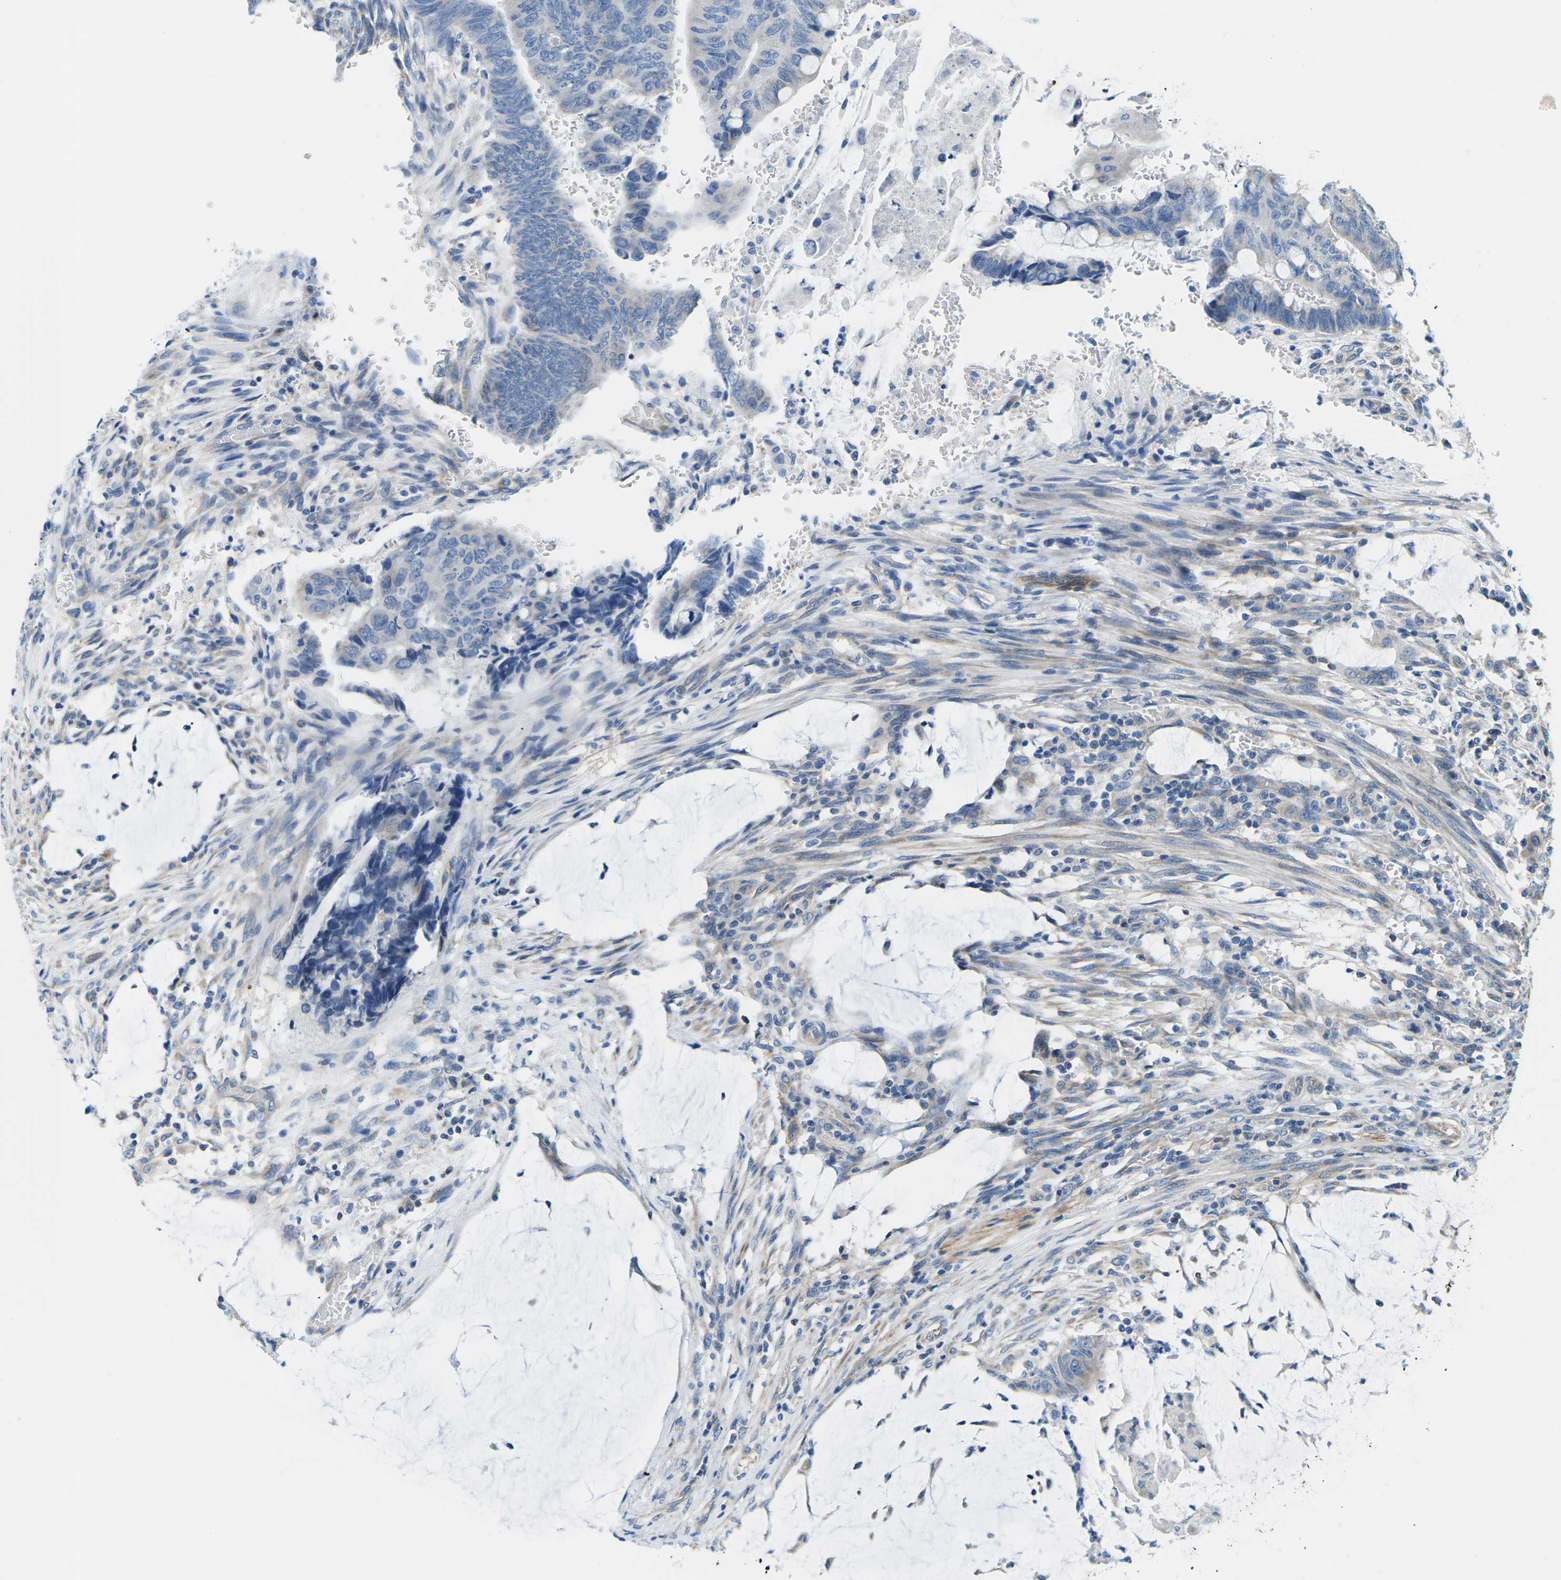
{"staining": {"intensity": "weak", "quantity": "<25%", "location": "cytoplasmic/membranous"}, "tissue": "colorectal cancer", "cell_type": "Tumor cells", "image_type": "cancer", "snomed": [{"axis": "morphology", "description": "Normal tissue, NOS"}, {"axis": "morphology", "description": "Adenocarcinoma, NOS"}, {"axis": "topography", "description": "Rectum"}], "caption": "Immunohistochemistry micrograph of neoplastic tissue: human adenocarcinoma (colorectal) stained with DAB displays no significant protein positivity in tumor cells.", "gene": "TMEFF2", "patient": {"sex": "male", "age": 92}}